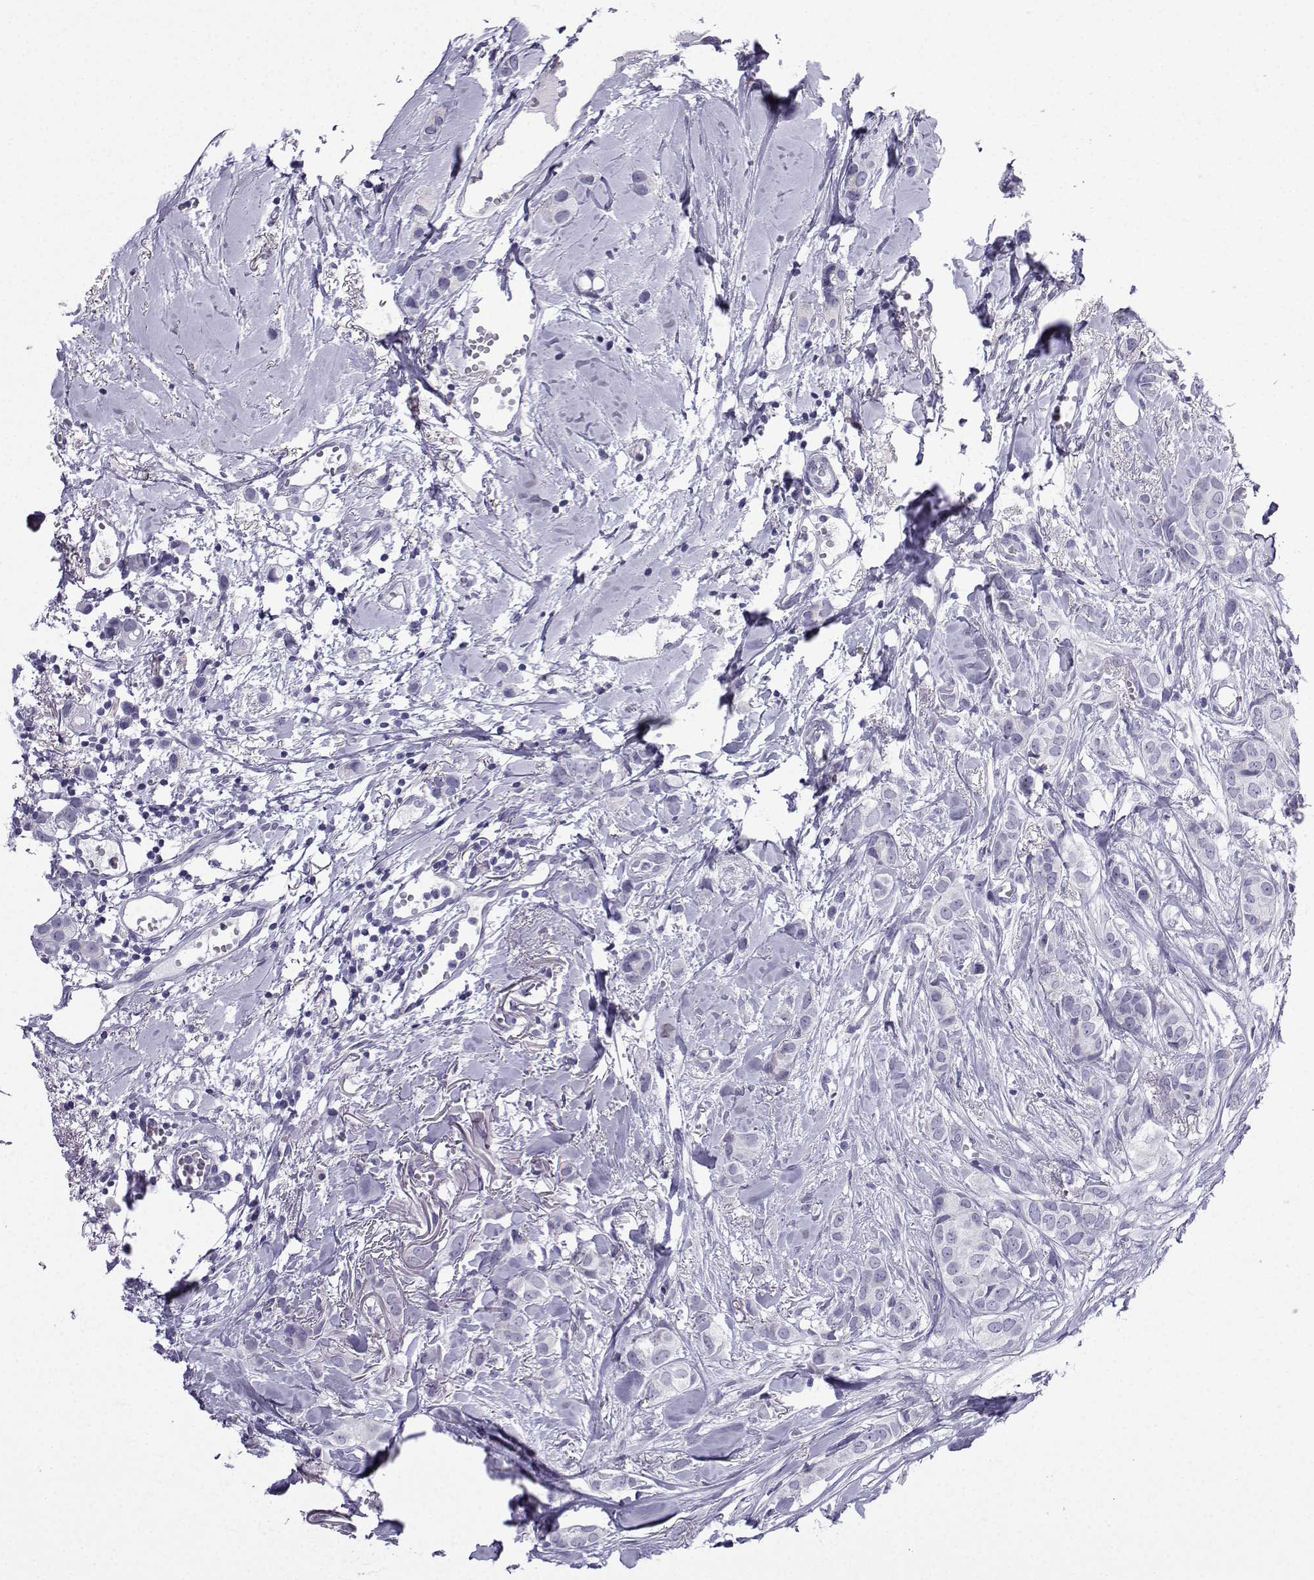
{"staining": {"intensity": "negative", "quantity": "none", "location": "none"}, "tissue": "breast cancer", "cell_type": "Tumor cells", "image_type": "cancer", "snomed": [{"axis": "morphology", "description": "Duct carcinoma"}, {"axis": "topography", "description": "Breast"}], "caption": "Immunohistochemical staining of infiltrating ductal carcinoma (breast) reveals no significant positivity in tumor cells.", "gene": "ACRBP", "patient": {"sex": "female", "age": 85}}